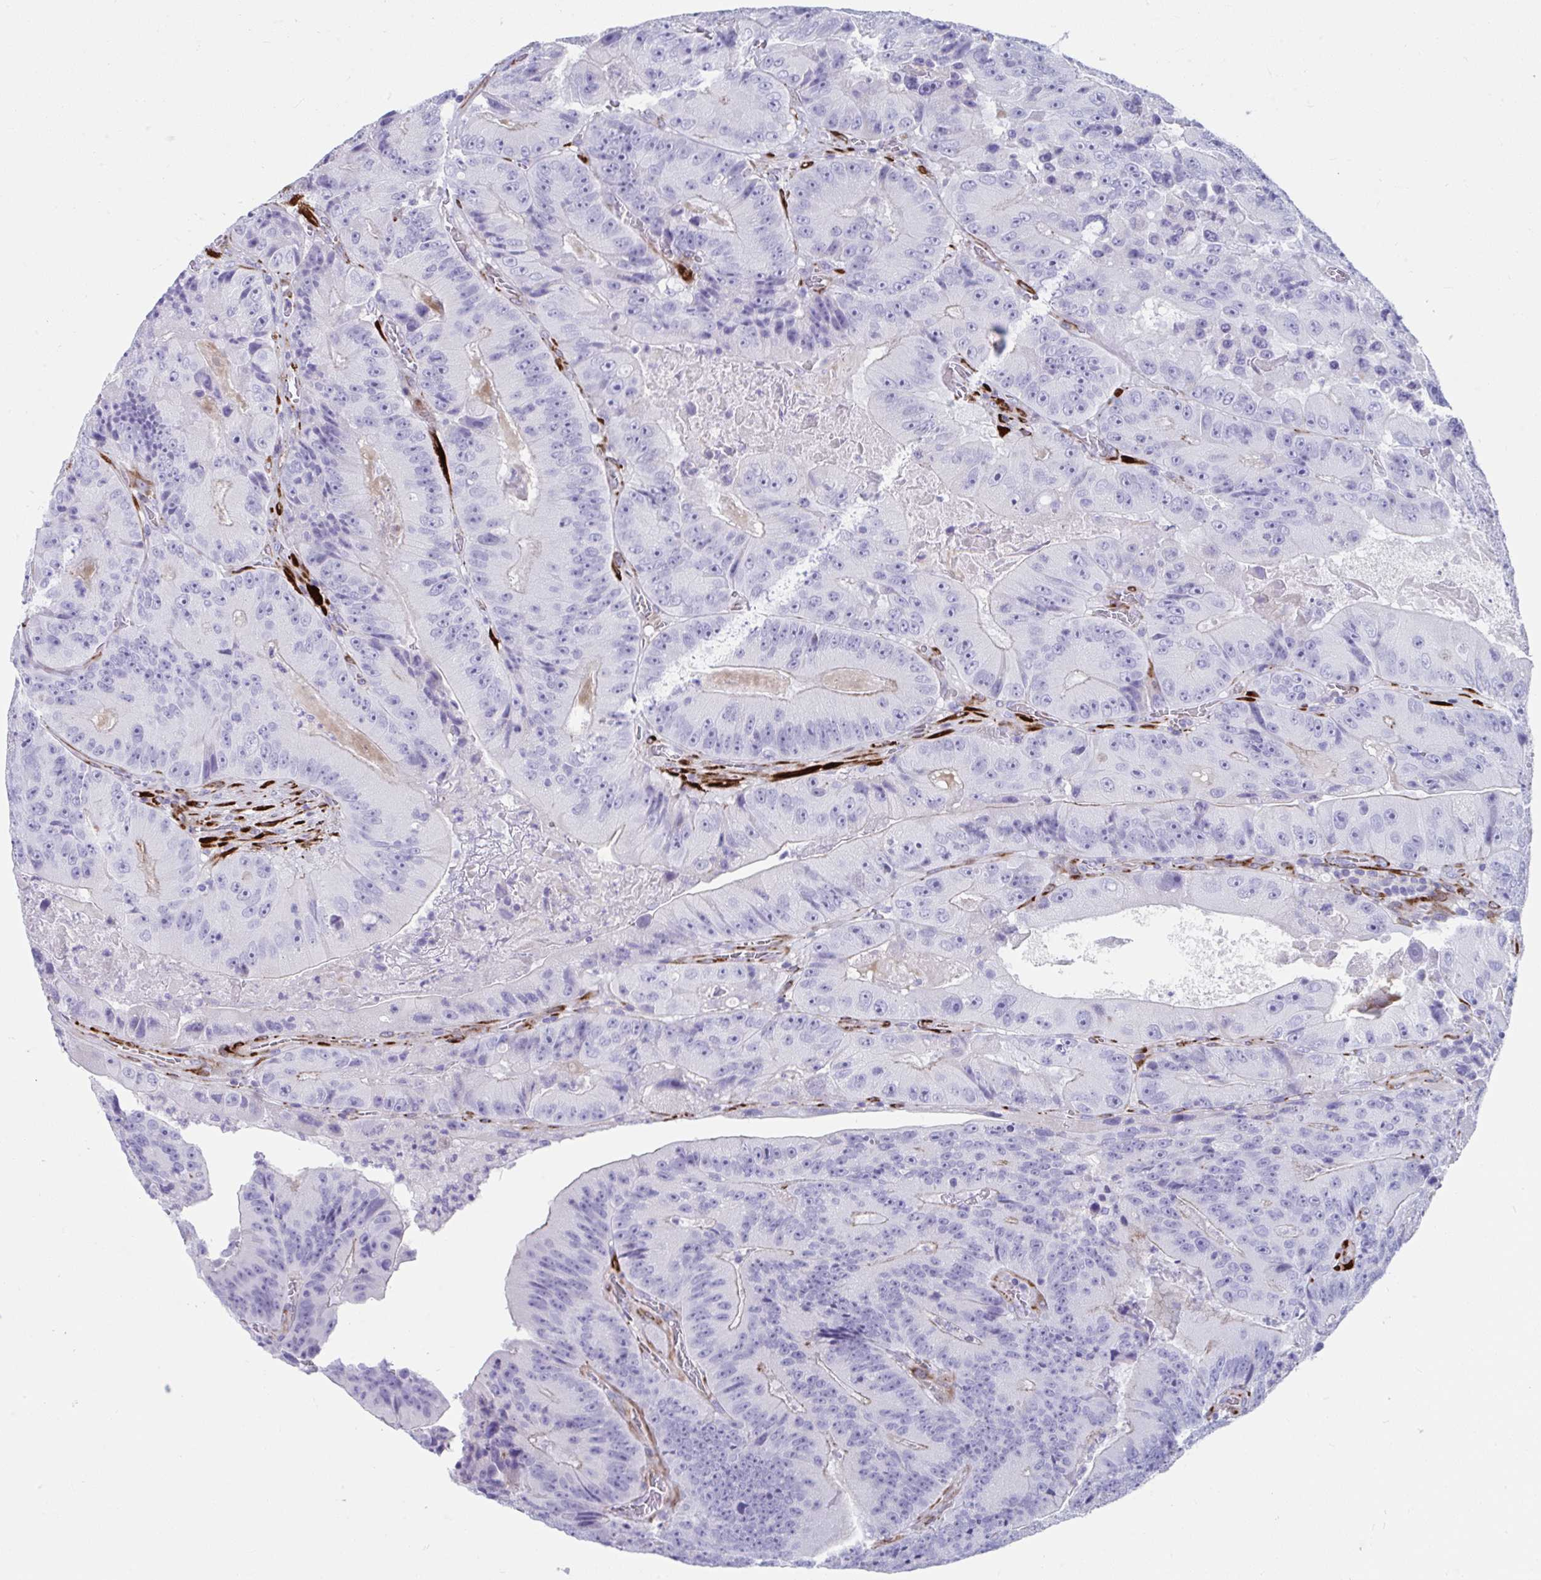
{"staining": {"intensity": "negative", "quantity": "none", "location": "none"}, "tissue": "colorectal cancer", "cell_type": "Tumor cells", "image_type": "cancer", "snomed": [{"axis": "morphology", "description": "Adenocarcinoma, NOS"}, {"axis": "topography", "description": "Colon"}], "caption": "Human adenocarcinoma (colorectal) stained for a protein using immunohistochemistry displays no positivity in tumor cells.", "gene": "GRXCR2", "patient": {"sex": "female", "age": 86}}